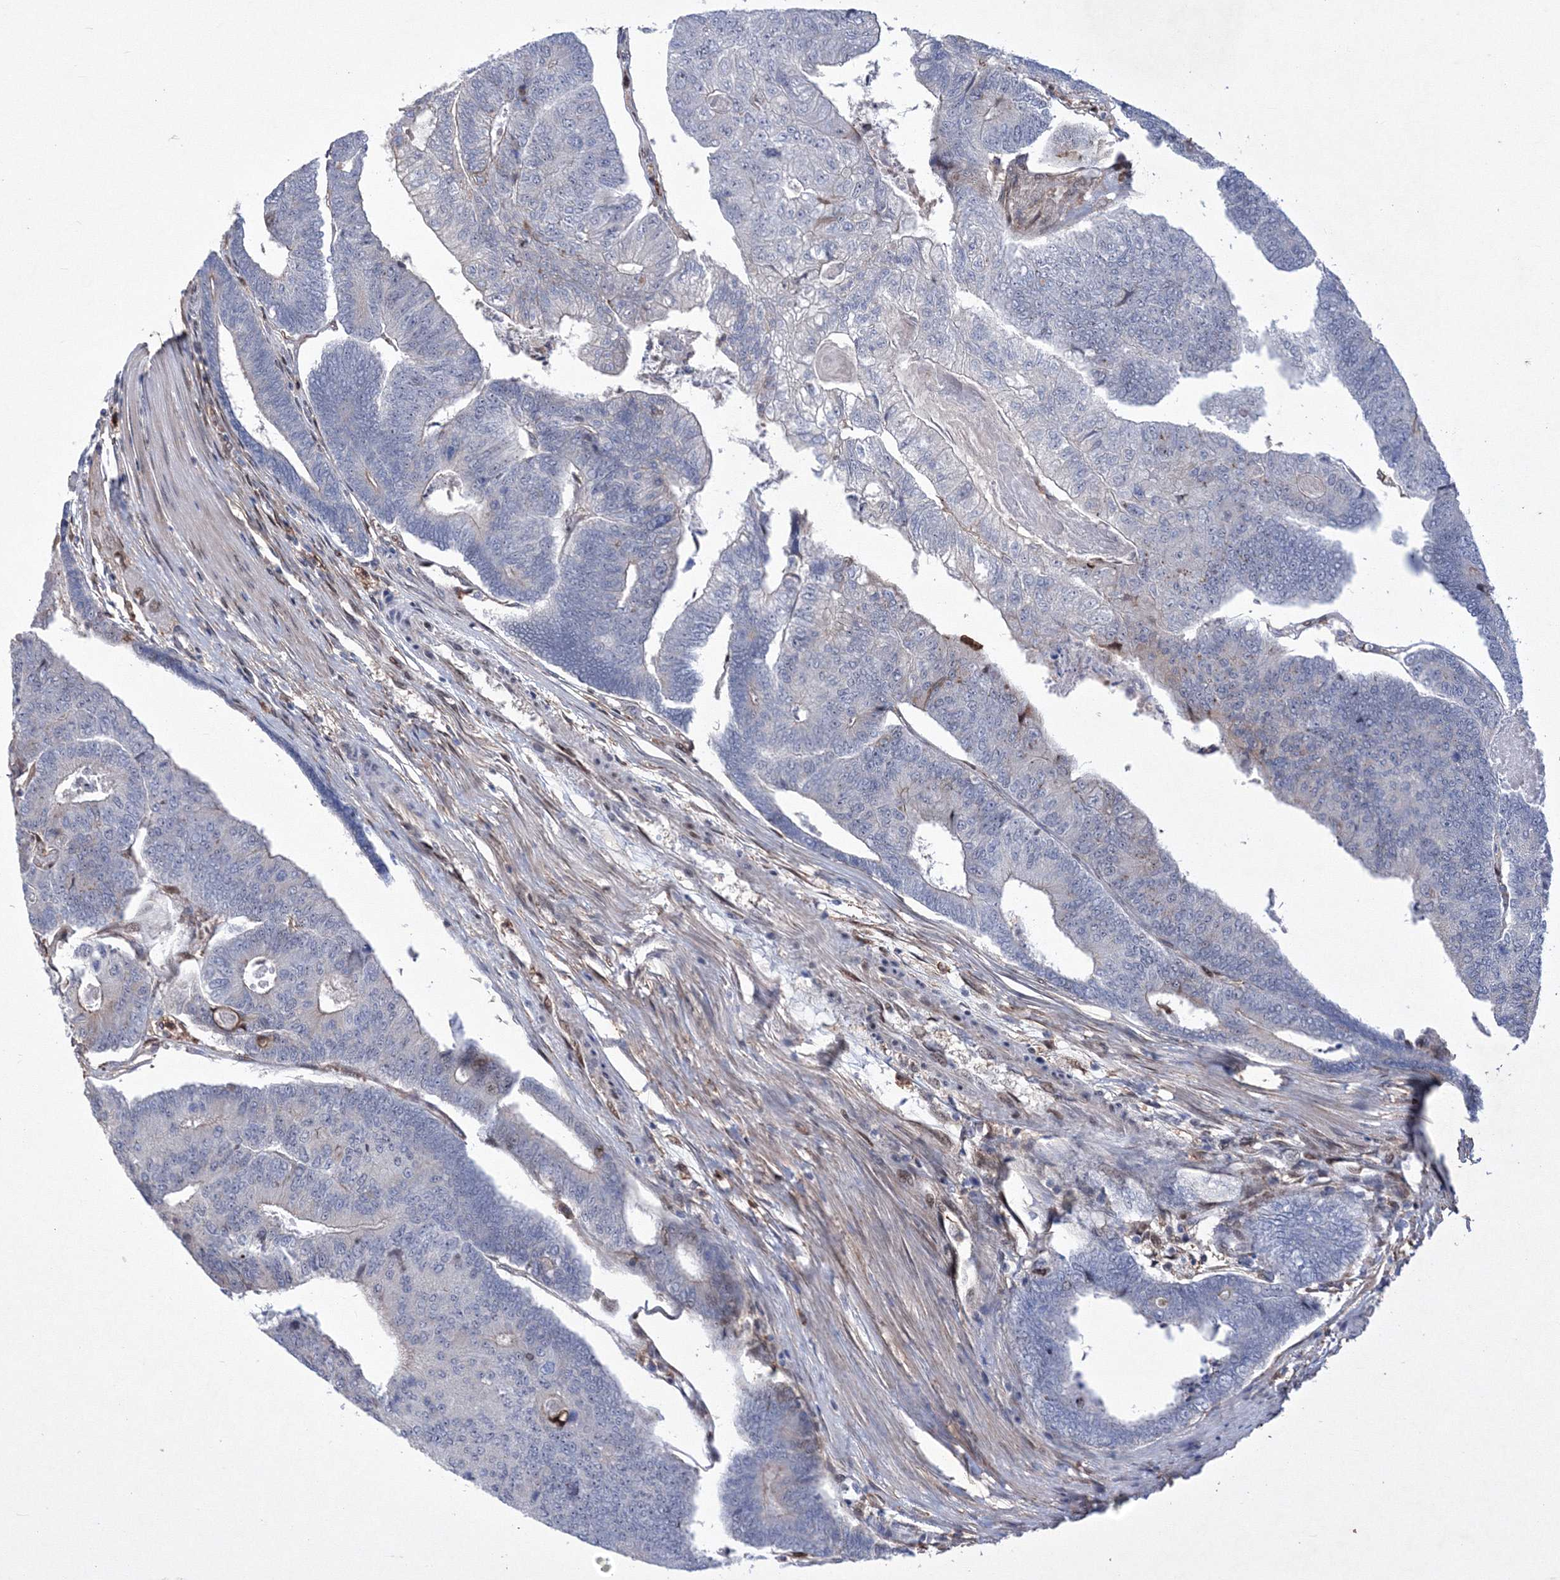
{"staining": {"intensity": "negative", "quantity": "none", "location": "none"}, "tissue": "colorectal cancer", "cell_type": "Tumor cells", "image_type": "cancer", "snomed": [{"axis": "morphology", "description": "Adenocarcinoma, NOS"}, {"axis": "topography", "description": "Colon"}], "caption": "The histopathology image exhibits no staining of tumor cells in adenocarcinoma (colorectal).", "gene": "RNPEPL1", "patient": {"sex": "female", "age": 67}}